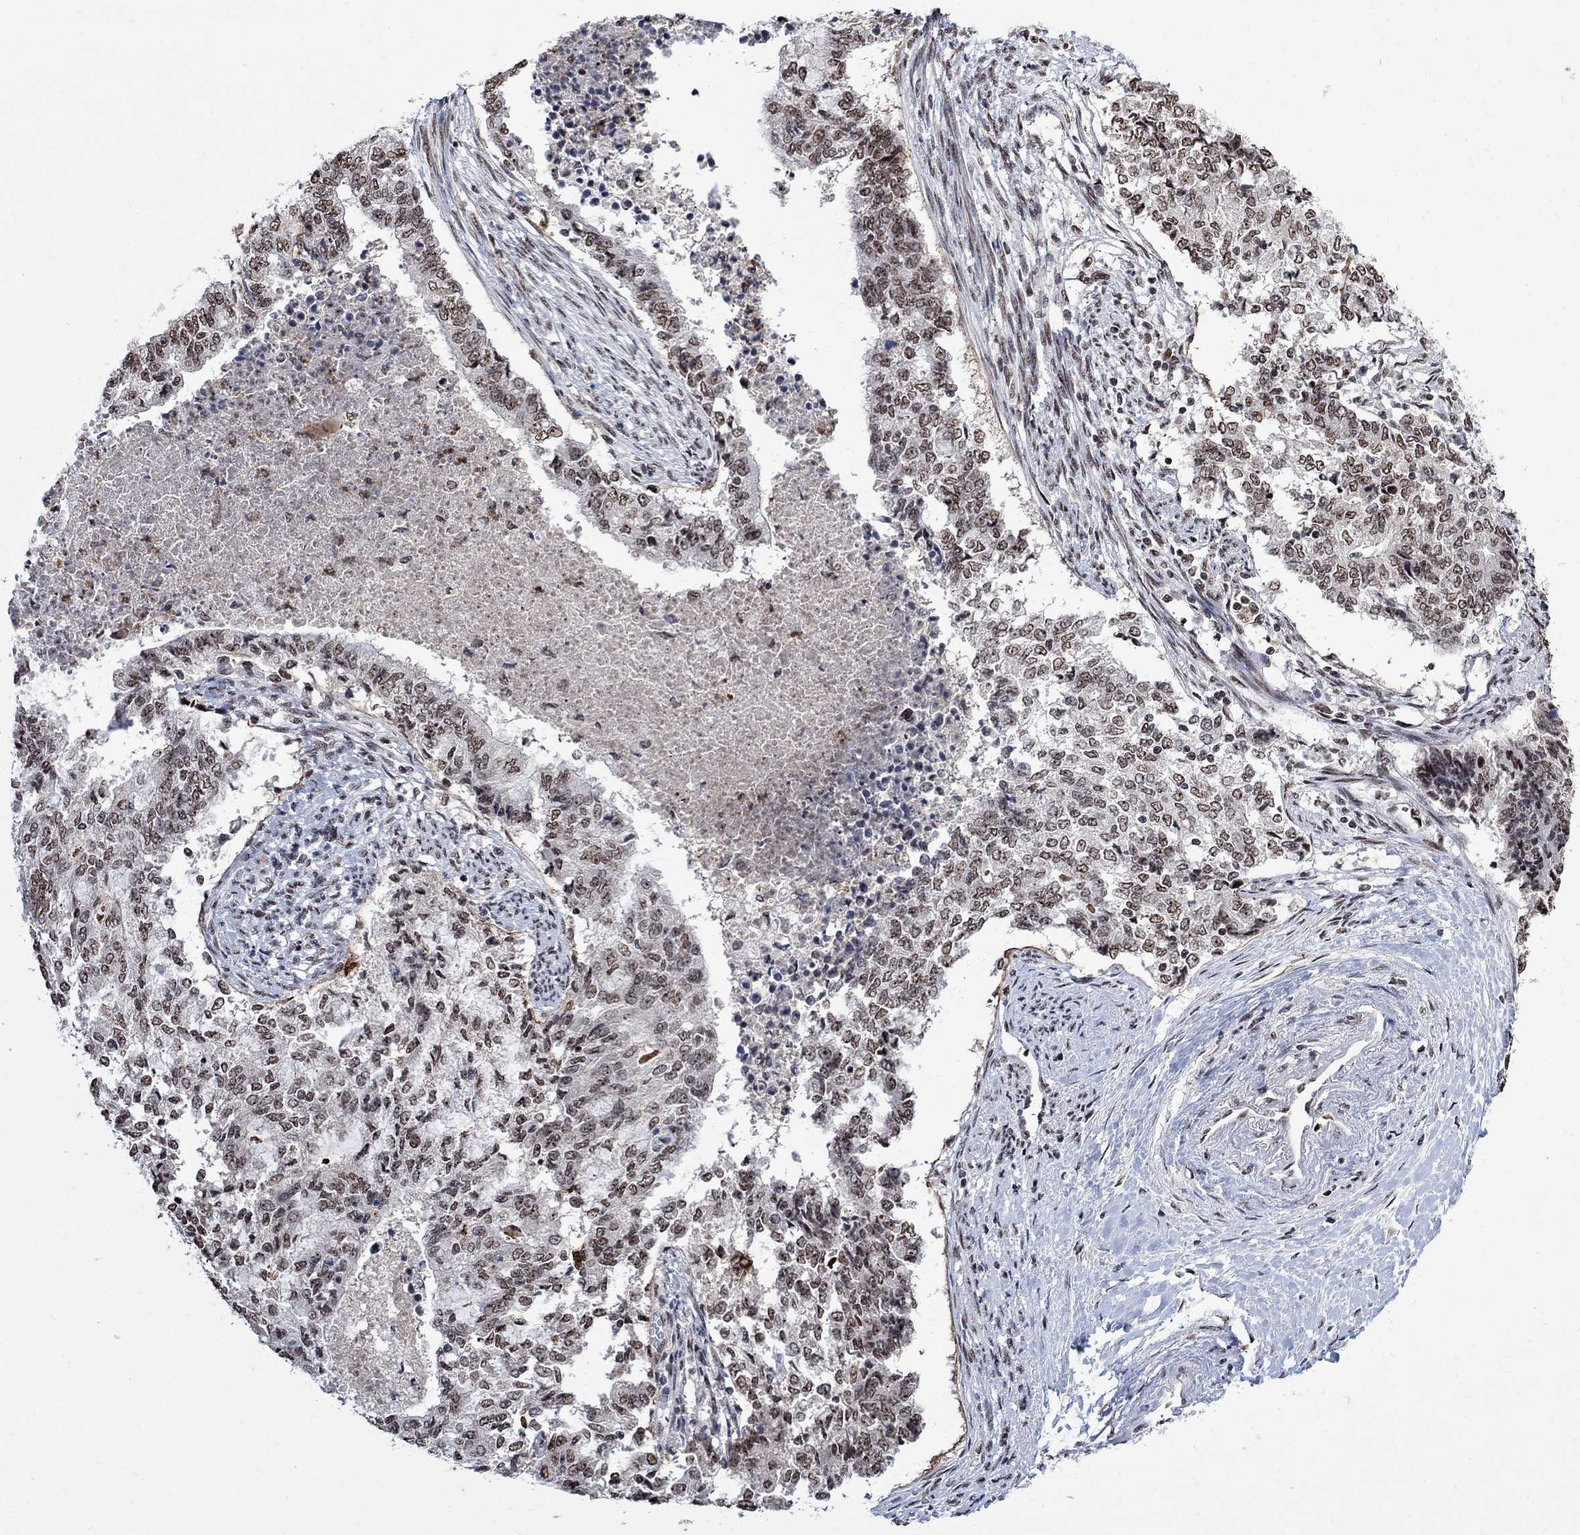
{"staining": {"intensity": "moderate", "quantity": "25%-75%", "location": "nuclear"}, "tissue": "endometrial cancer", "cell_type": "Tumor cells", "image_type": "cancer", "snomed": [{"axis": "morphology", "description": "Adenocarcinoma, NOS"}, {"axis": "topography", "description": "Endometrium"}], "caption": "A histopathology image showing moderate nuclear staining in about 25%-75% of tumor cells in endometrial cancer (adenocarcinoma), as visualized by brown immunohistochemical staining.", "gene": "E4F1", "patient": {"sex": "female", "age": 65}}